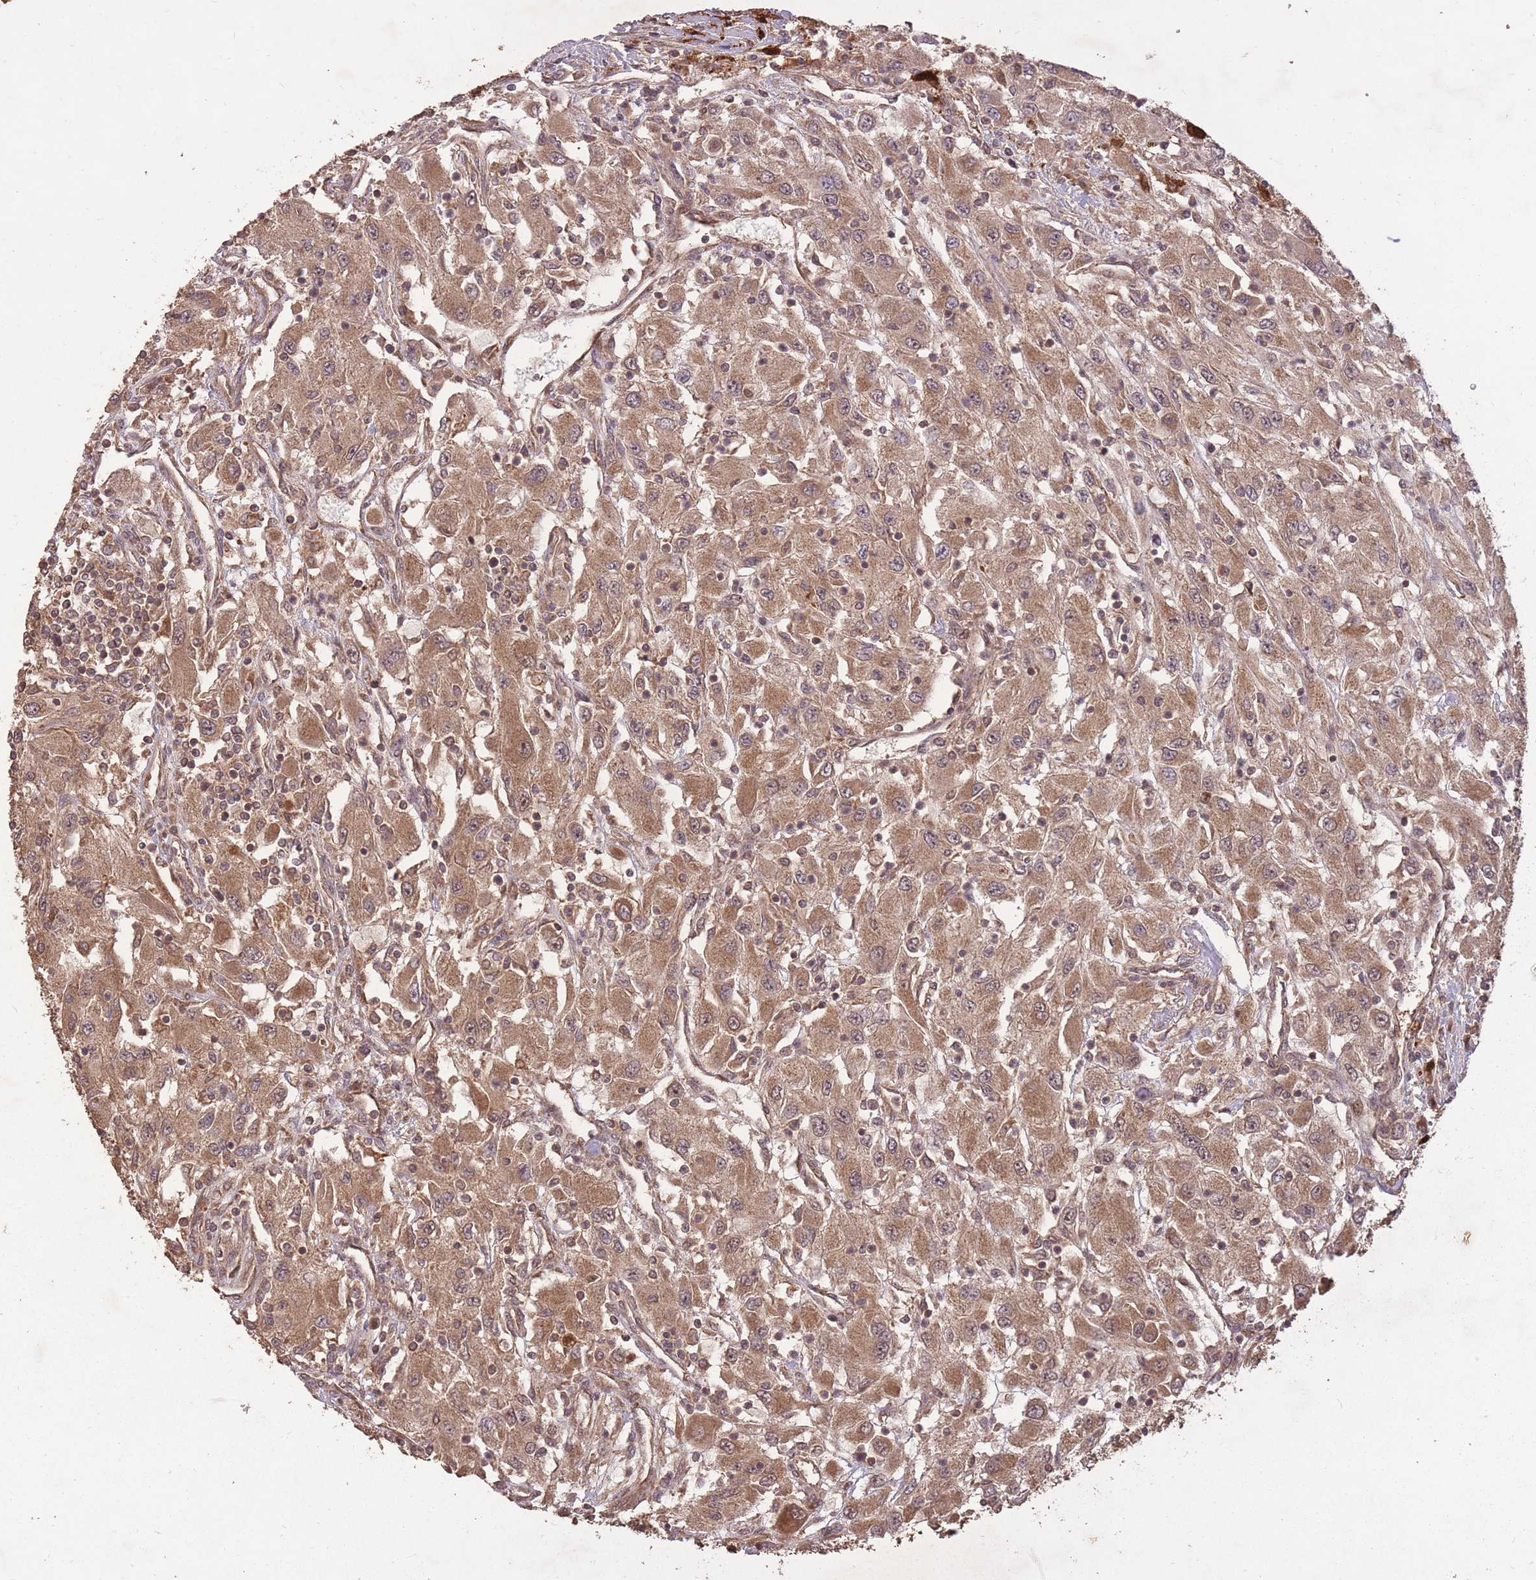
{"staining": {"intensity": "moderate", "quantity": ">75%", "location": "cytoplasmic/membranous"}, "tissue": "renal cancer", "cell_type": "Tumor cells", "image_type": "cancer", "snomed": [{"axis": "morphology", "description": "Adenocarcinoma, NOS"}, {"axis": "topography", "description": "Kidney"}], "caption": "Renal cancer (adenocarcinoma) tissue shows moderate cytoplasmic/membranous positivity in about >75% of tumor cells", "gene": "ERBB3", "patient": {"sex": "female", "age": 67}}